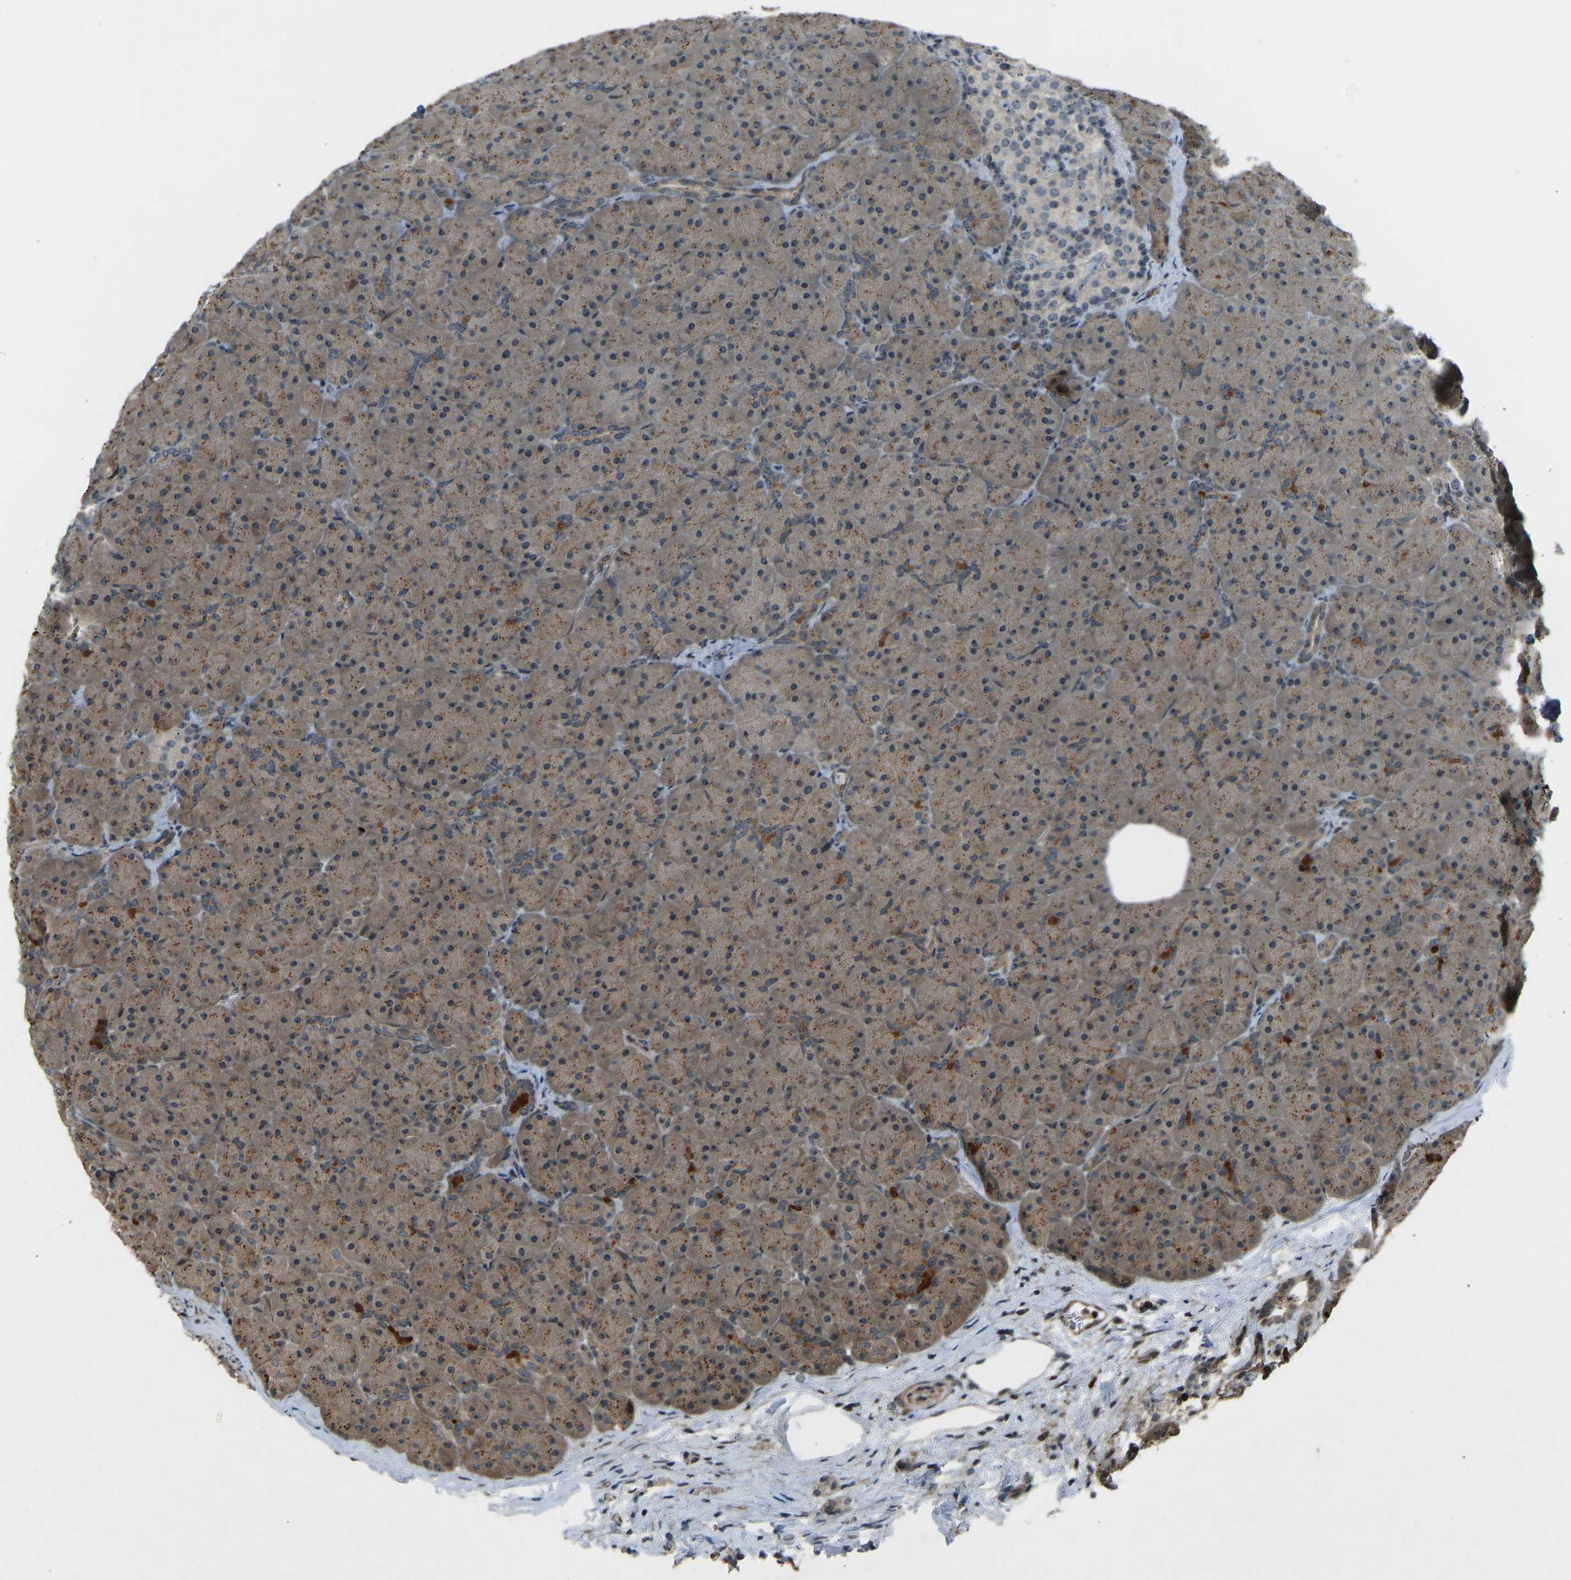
{"staining": {"intensity": "moderate", "quantity": ">75%", "location": "cytoplasmic/membranous"}, "tissue": "pancreas", "cell_type": "Exocrine glandular cells", "image_type": "normal", "snomed": [{"axis": "morphology", "description": "Normal tissue, NOS"}, {"axis": "topography", "description": "Pancreas"}], "caption": "Protein positivity by immunohistochemistry (IHC) shows moderate cytoplasmic/membranous expression in approximately >75% of exocrine glandular cells in benign pancreas. (Stains: DAB in brown, nuclei in blue, Microscopy: brightfield microscopy at high magnification).", "gene": "SVOPL", "patient": {"sex": "male", "age": 66}}